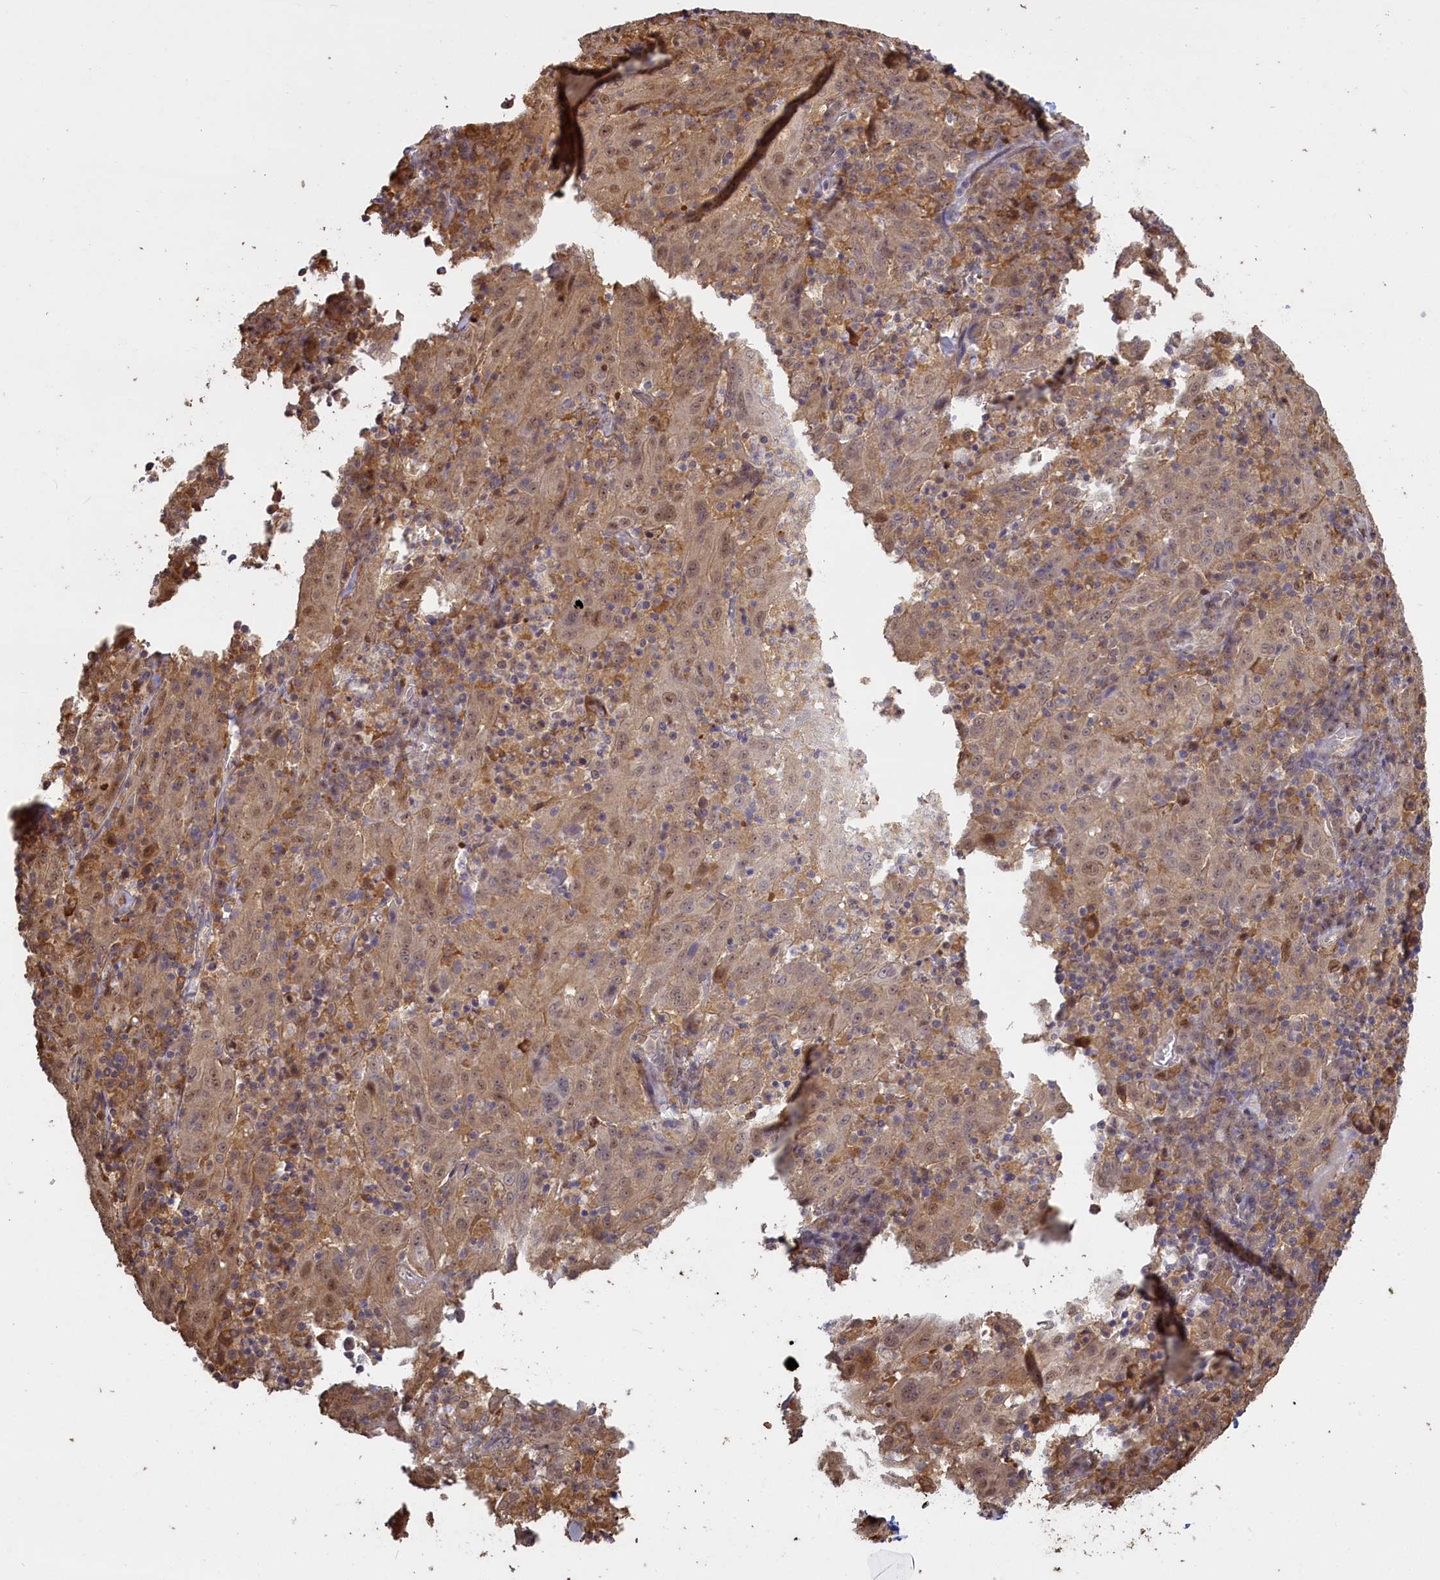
{"staining": {"intensity": "weak", "quantity": ">75%", "location": "cytoplasmic/membranous,nuclear"}, "tissue": "pancreatic cancer", "cell_type": "Tumor cells", "image_type": "cancer", "snomed": [{"axis": "morphology", "description": "Adenocarcinoma, NOS"}, {"axis": "topography", "description": "Pancreas"}], "caption": "About >75% of tumor cells in pancreatic cancer display weak cytoplasmic/membranous and nuclear protein expression as visualized by brown immunohistochemical staining.", "gene": "UCHL3", "patient": {"sex": "male", "age": 63}}